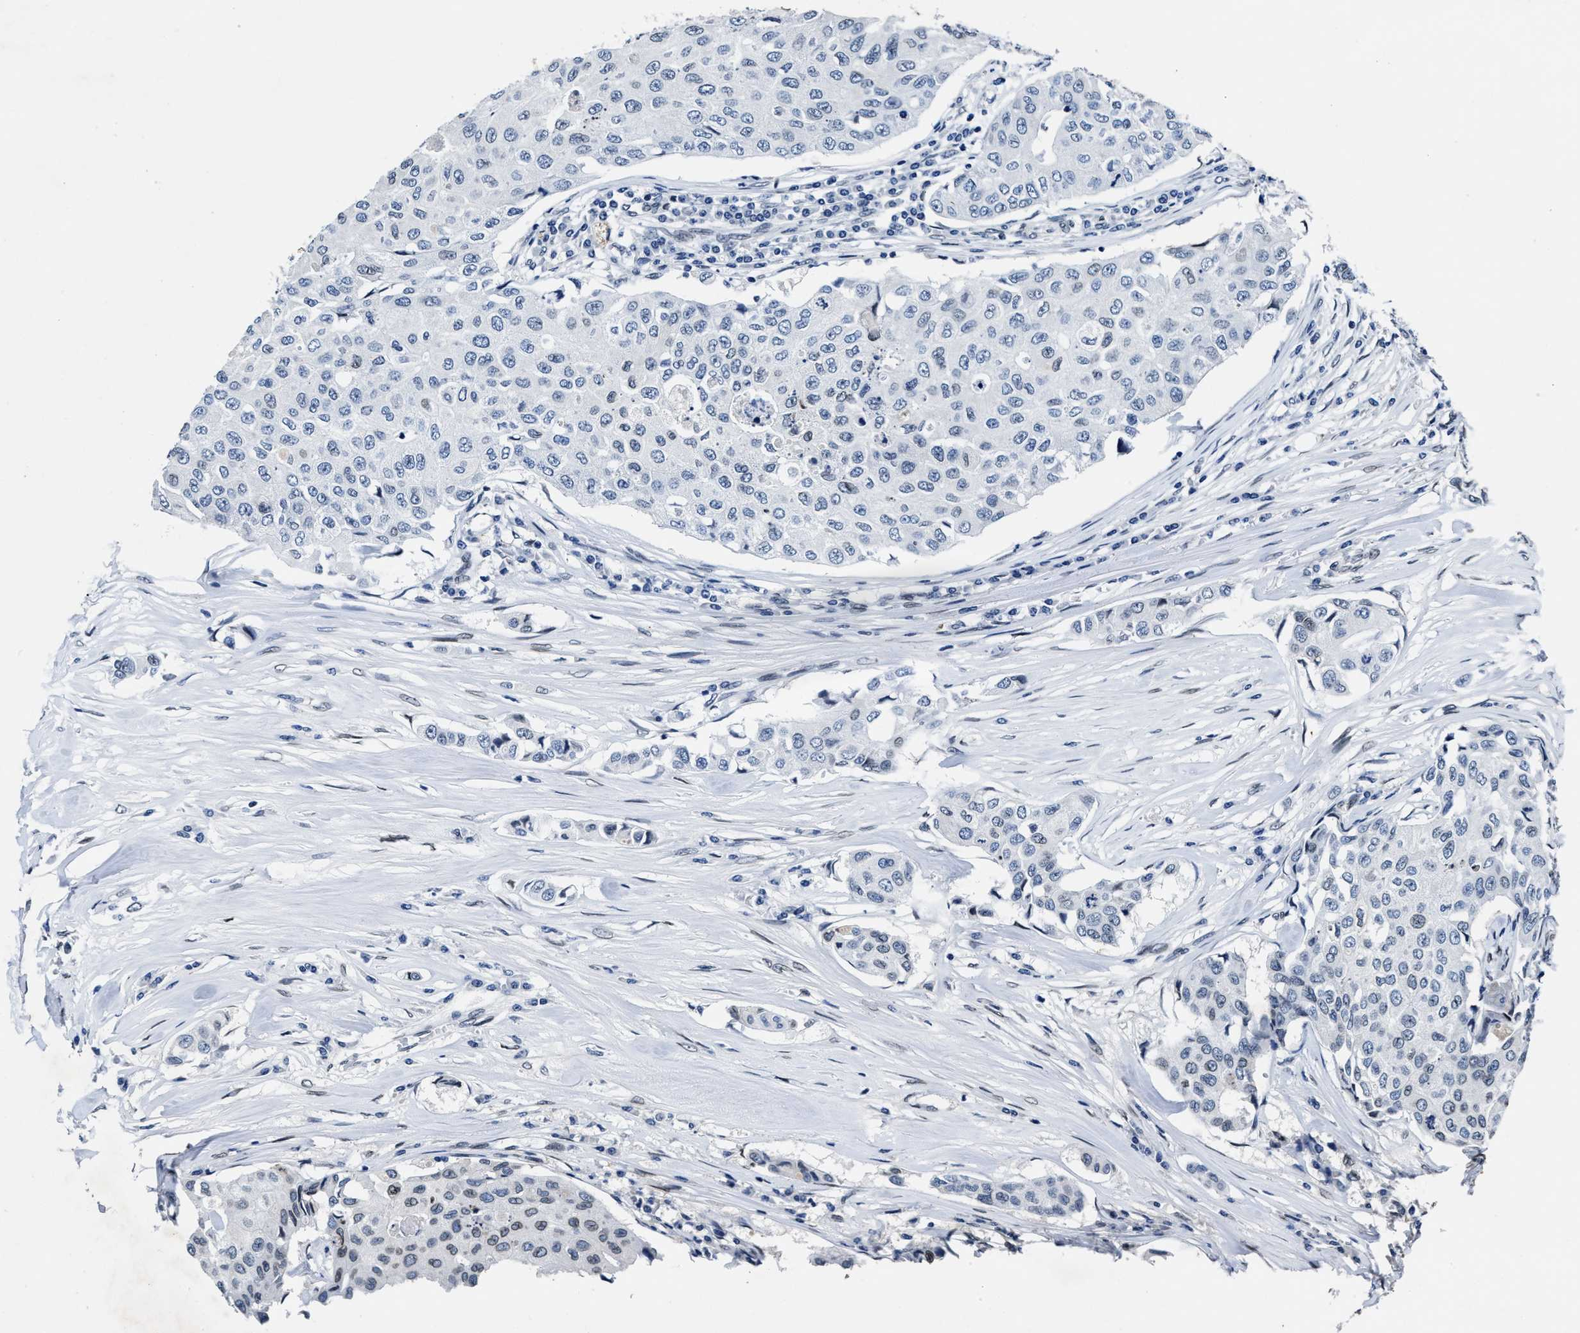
{"staining": {"intensity": "negative", "quantity": "none", "location": "none"}, "tissue": "breast cancer", "cell_type": "Tumor cells", "image_type": "cancer", "snomed": [{"axis": "morphology", "description": "Duct carcinoma"}, {"axis": "topography", "description": "Breast"}], "caption": "A micrograph of infiltrating ductal carcinoma (breast) stained for a protein exhibits no brown staining in tumor cells.", "gene": "UBN2", "patient": {"sex": "female", "age": 80}}